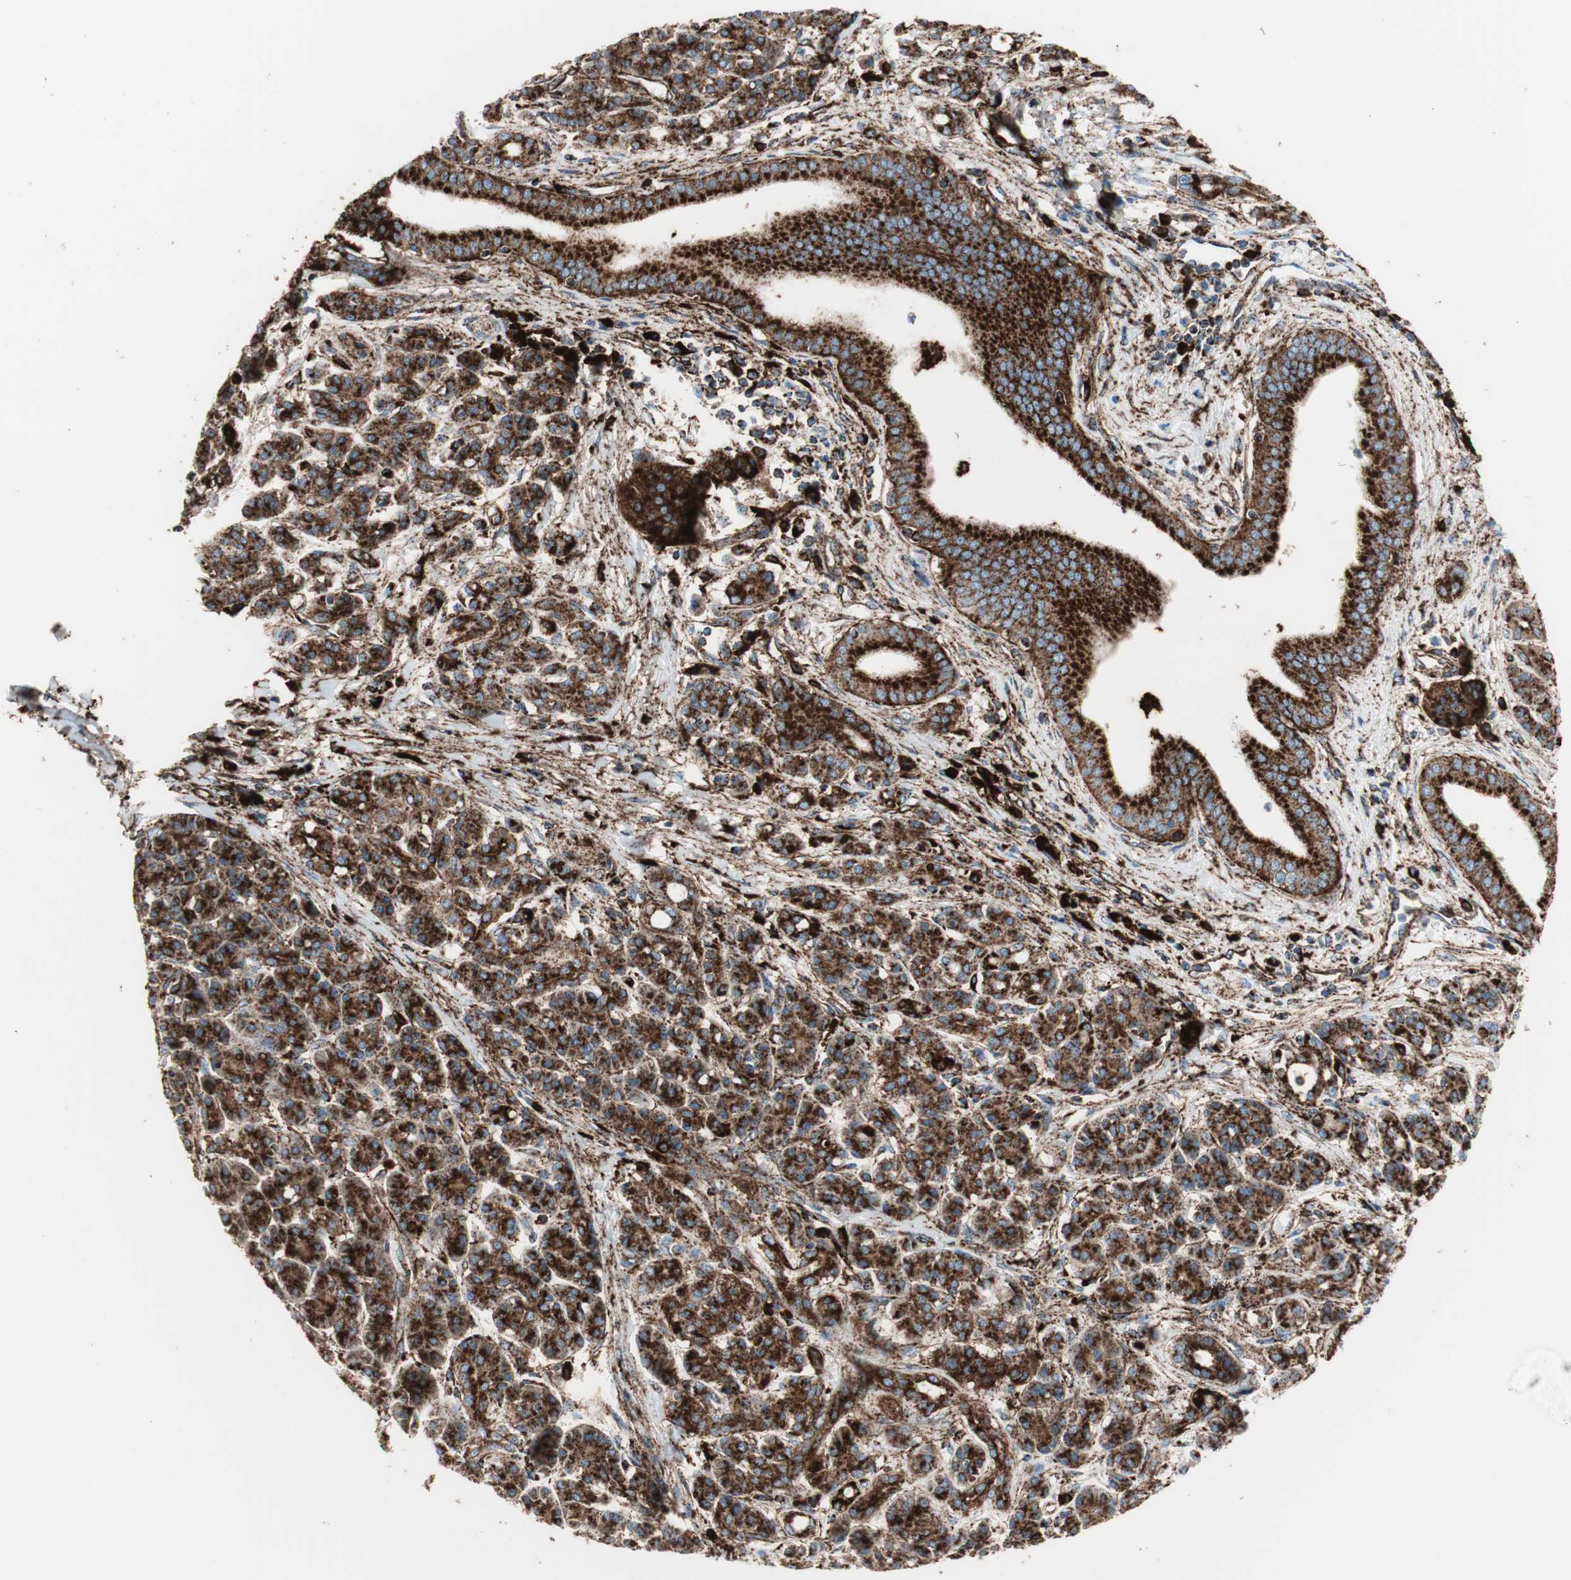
{"staining": {"intensity": "strong", "quantity": ">75%", "location": "cytoplasmic/membranous"}, "tissue": "pancreatic cancer", "cell_type": "Tumor cells", "image_type": "cancer", "snomed": [{"axis": "morphology", "description": "Adenocarcinoma, NOS"}, {"axis": "topography", "description": "Pancreas"}], "caption": "Protein staining demonstrates strong cytoplasmic/membranous expression in approximately >75% of tumor cells in pancreatic cancer (adenocarcinoma).", "gene": "LAMP1", "patient": {"sex": "male", "age": 59}}